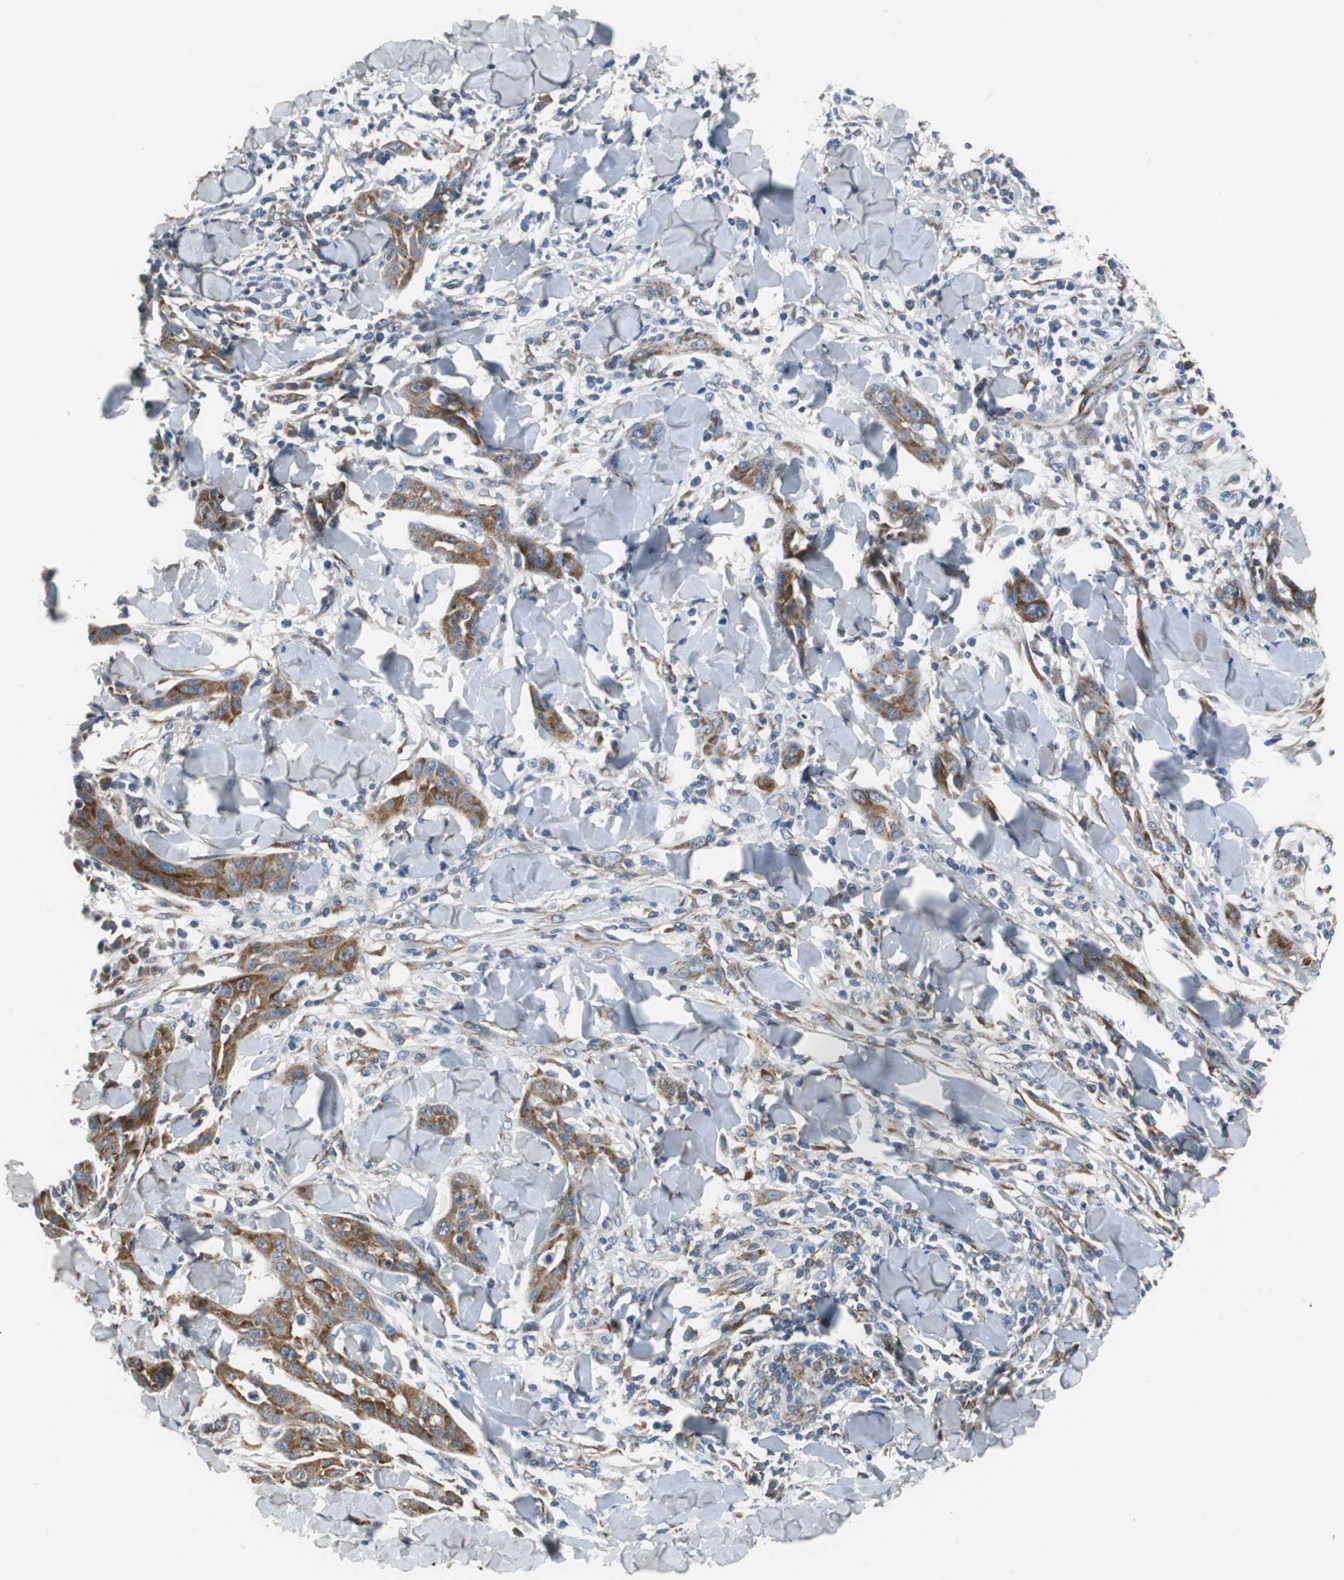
{"staining": {"intensity": "strong", "quantity": ">75%", "location": "cytoplasmic/membranous"}, "tissue": "skin cancer", "cell_type": "Tumor cells", "image_type": "cancer", "snomed": [{"axis": "morphology", "description": "Squamous cell carcinoma, NOS"}, {"axis": "topography", "description": "Skin"}], "caption": "Skin cancer (squamous cell carcinoma) stained with DAB (3,3'-diaminobenzidine) IHC shows high levels of strong cytoplasmic/membranous staining in about >75% of tumor cells. (IHC, brightfield microscopy, high magnification).", "gene": "ISCU", "patient": {"sex": "male", "age": 24}}